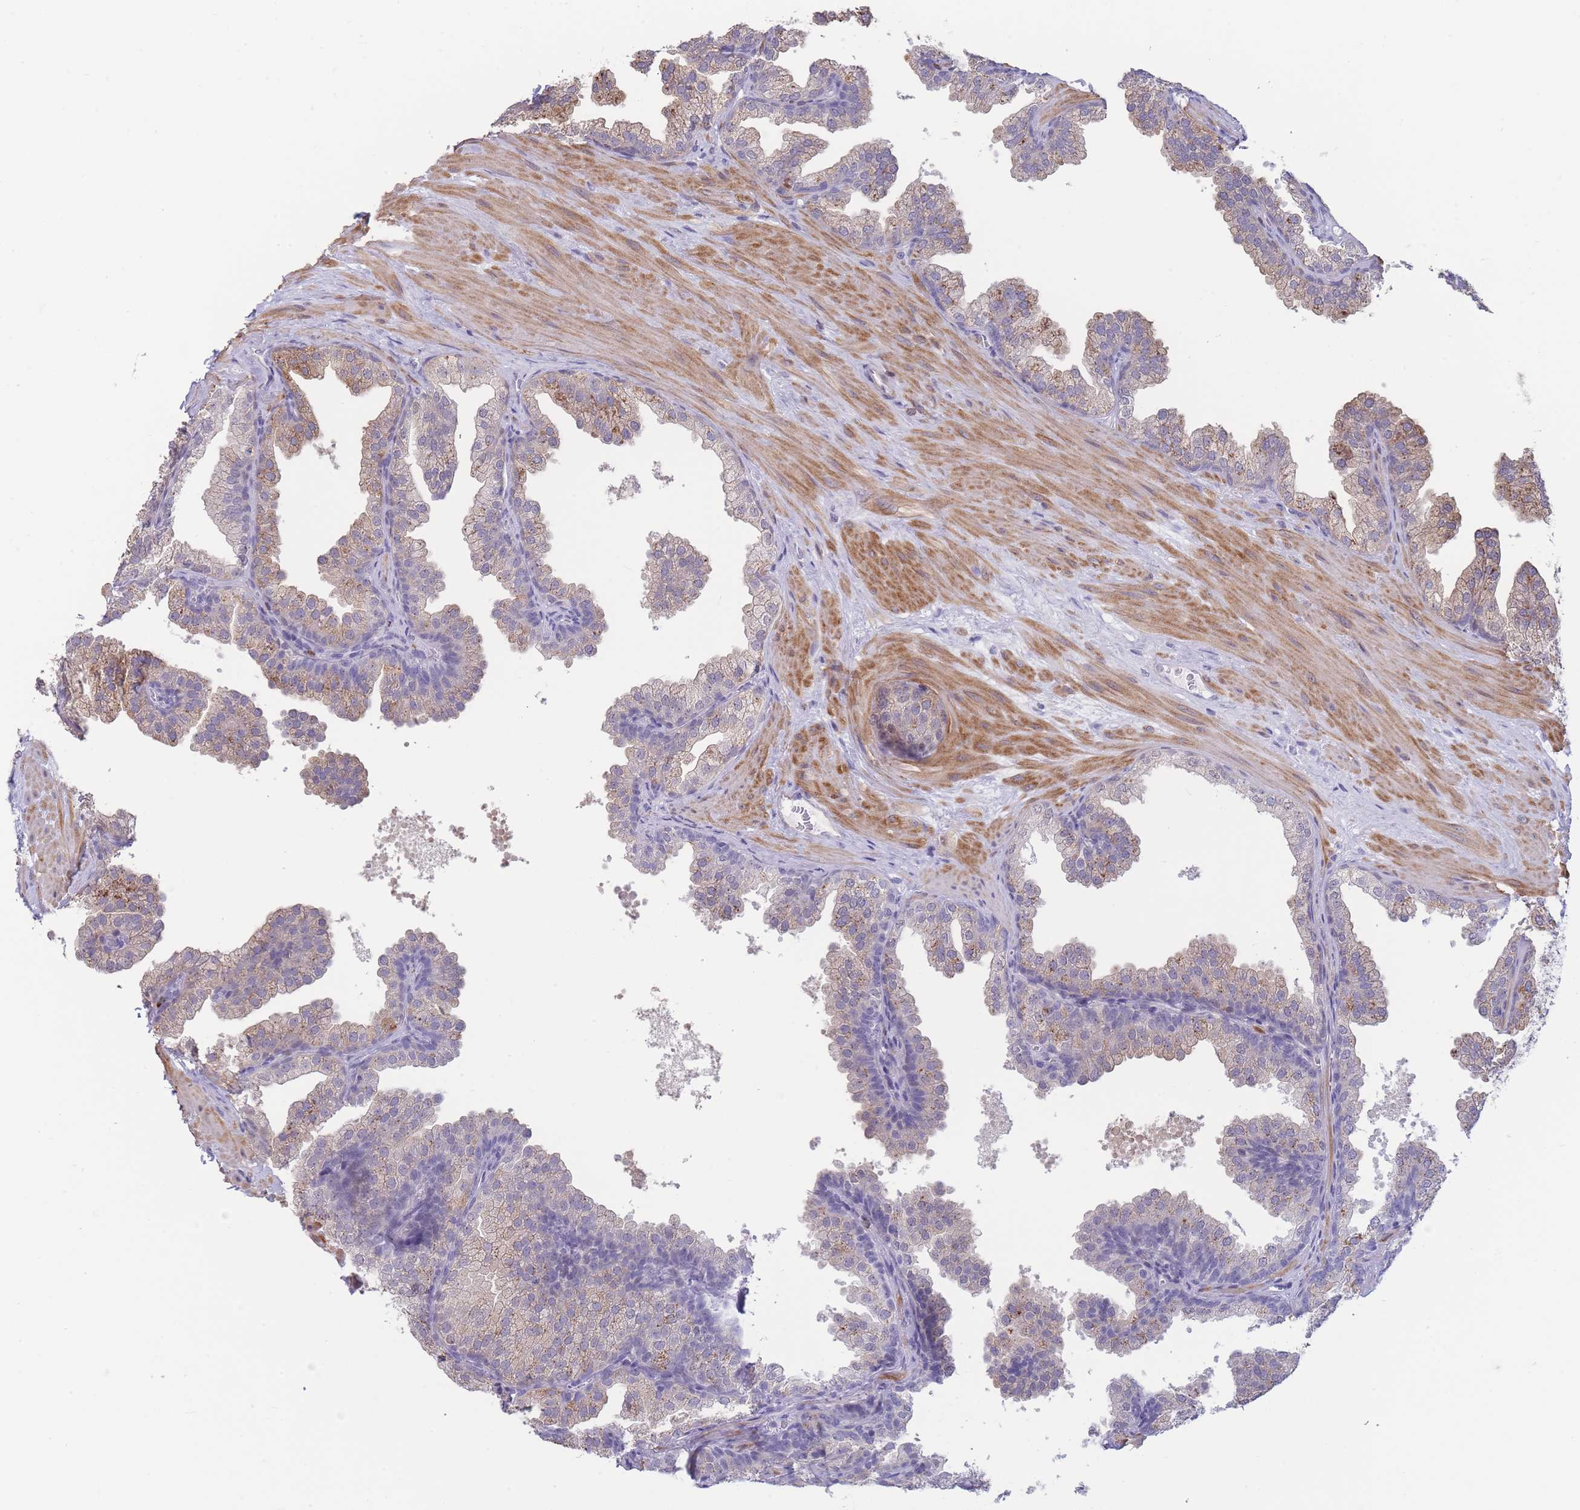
{"staining": {"intensity": "moderate", "quantity": "<25%", "location": "cytoplasmic/membranous"}, "tissue": "prostate", "cell_type": "Glandular cells", "image_type": "normal", "snomed": [{"axis": "morphology", "description": "Normal tissue, NOS"}, {"axis": "topography", "description": "Prostate"}], "caption": "Glandular cells show low levels of moderate cytoplasmic/membranous expression in about <25% of cells in normal human prostate.", "gene": "ASAP3", "patient": {"sex": "male", "age": 37}}